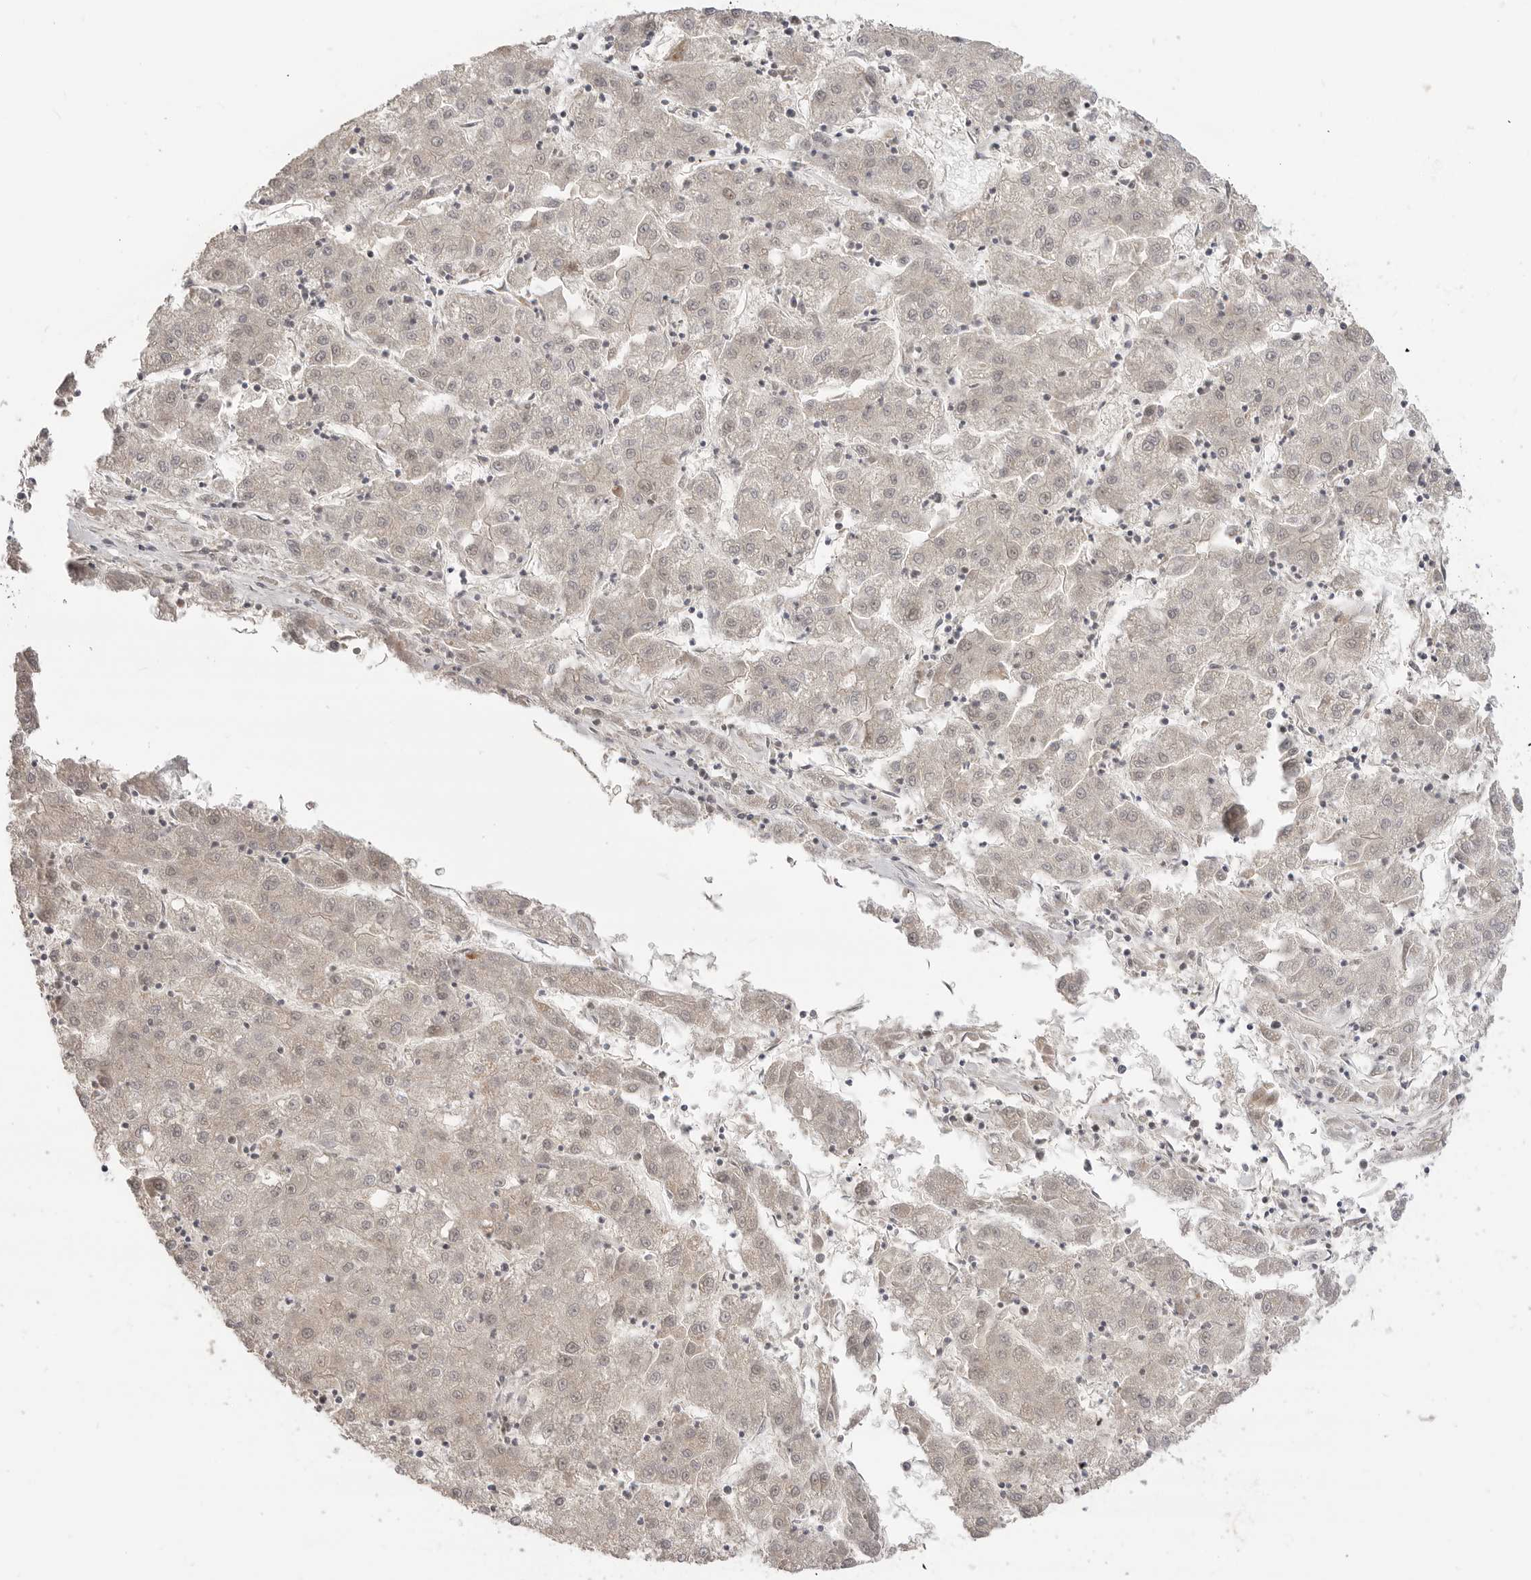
{"staining": {"intensity": "negative", "quantity": "none", "location": "none"}, "tissue": "liver cancer", "cell_type": "Tumor cells", "image_type": "cancer", "snomed": [{"axis": "morphology", "description": "Carcinoma, Hepatocellular, NOS"}, {"axis": "topography", "description": "Liver"}], "caption": "This is an immunohistochemistry histopathology image of liver cancer. There is no expression in tumor cells.", "gene": "ALKAL1", "patient": {"sex": "male", "age": 72}}